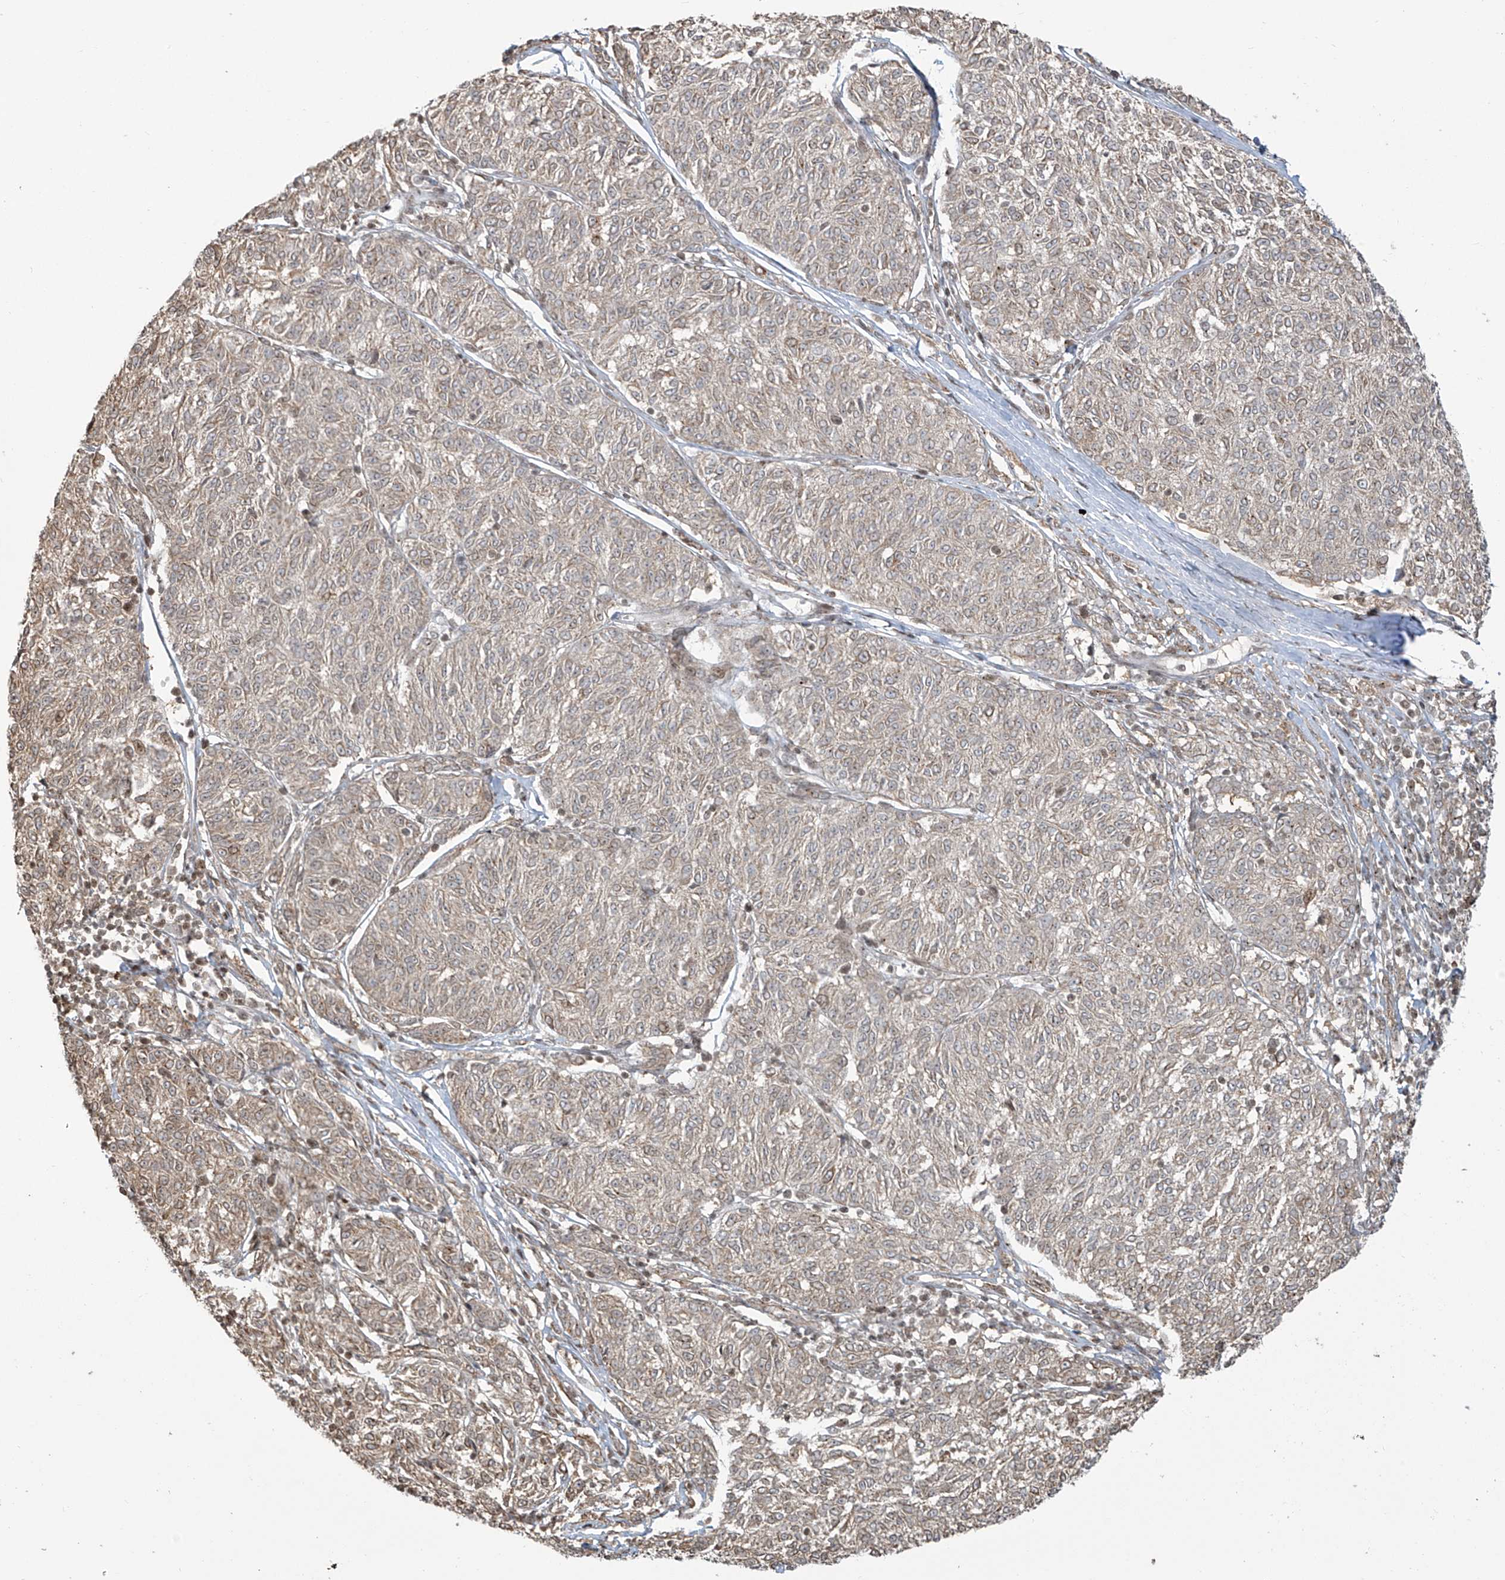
{"staining": {"intensity": "weak", "quantity": "25%-75%", "location": "cytoplasmic/membranous"}, "tissue": "melanoma", "cell_type": "Tumor cells", "image_type": "cancer", "snomed": [{"axis": "morphology", "description": "Malignant melanoma, NOS"}, {"axis": "topography", "description": "Skin"}], "caption": "Malignant melanoma tissue reveals weak cytoplasmic/membranous expression in approximately 25%-75% of tumor cells, visualized by immunohistochemistry.", "gene": "VMP1", "patient": {"sex": "female", "age": 72}}